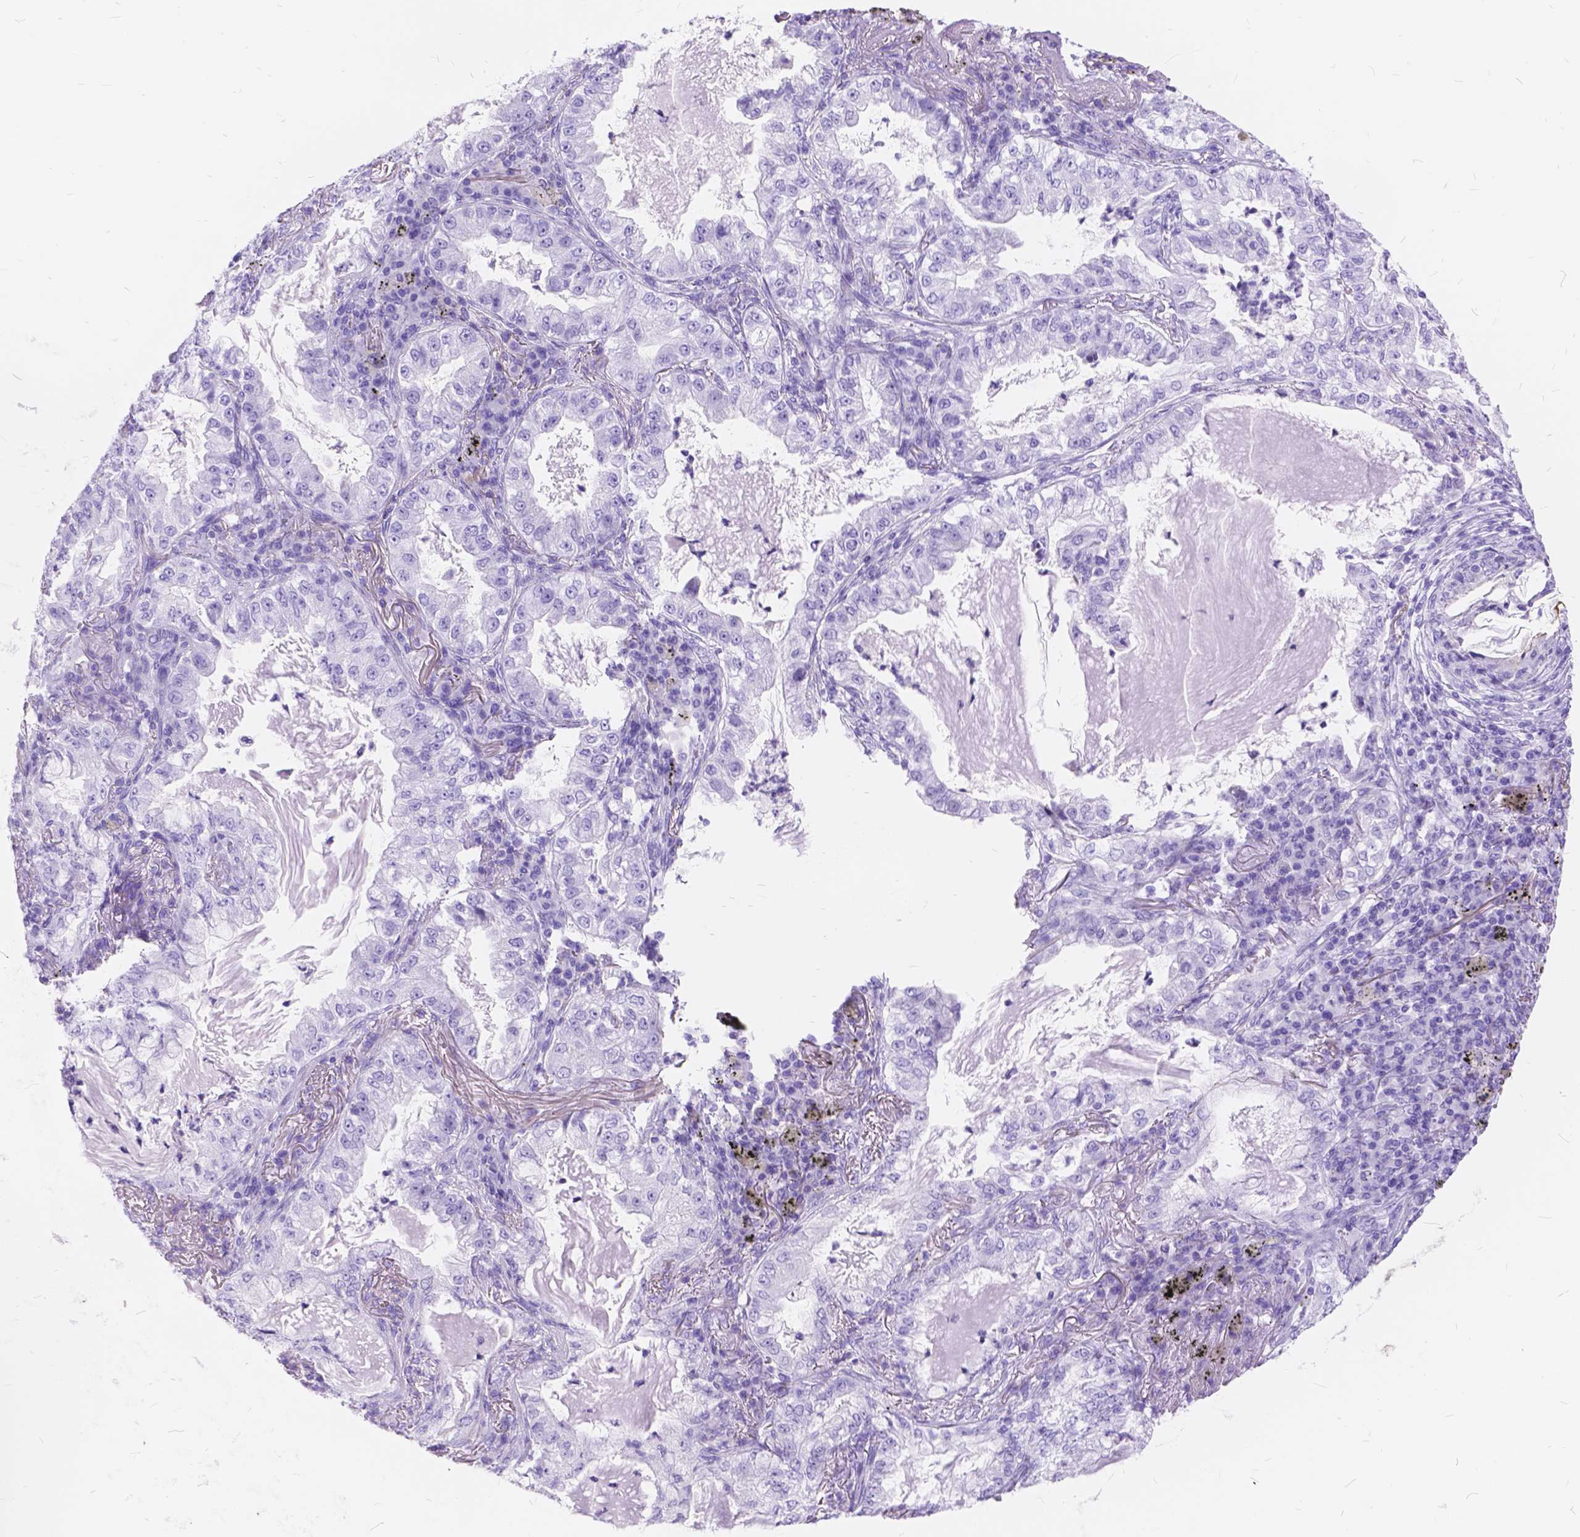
{"staining": {"intensity": "negative", "quantity": "none", "location": "none"}, "tissue": "lung cancer", "cell_type": "Tumor cells", "image_type": "cancer", "snomed": [{"axis": "morphology", "description": "Adenocarcinoma, NOS"}, {"axis": "topography", "description": "Lung"}], "caption": "Immunohistochemistry image of neoplastic tissue: human adenocarcinoma (lung) stained with DAB (3,3'-diaminobenzidine) demonstrates no significant protein staining in tumor cells. (Immunohistochemistry (ihc), brightfield microscopy, high magnification).", "gene": "FOXL2", "patient": {"sex": "female", "age": 73}}